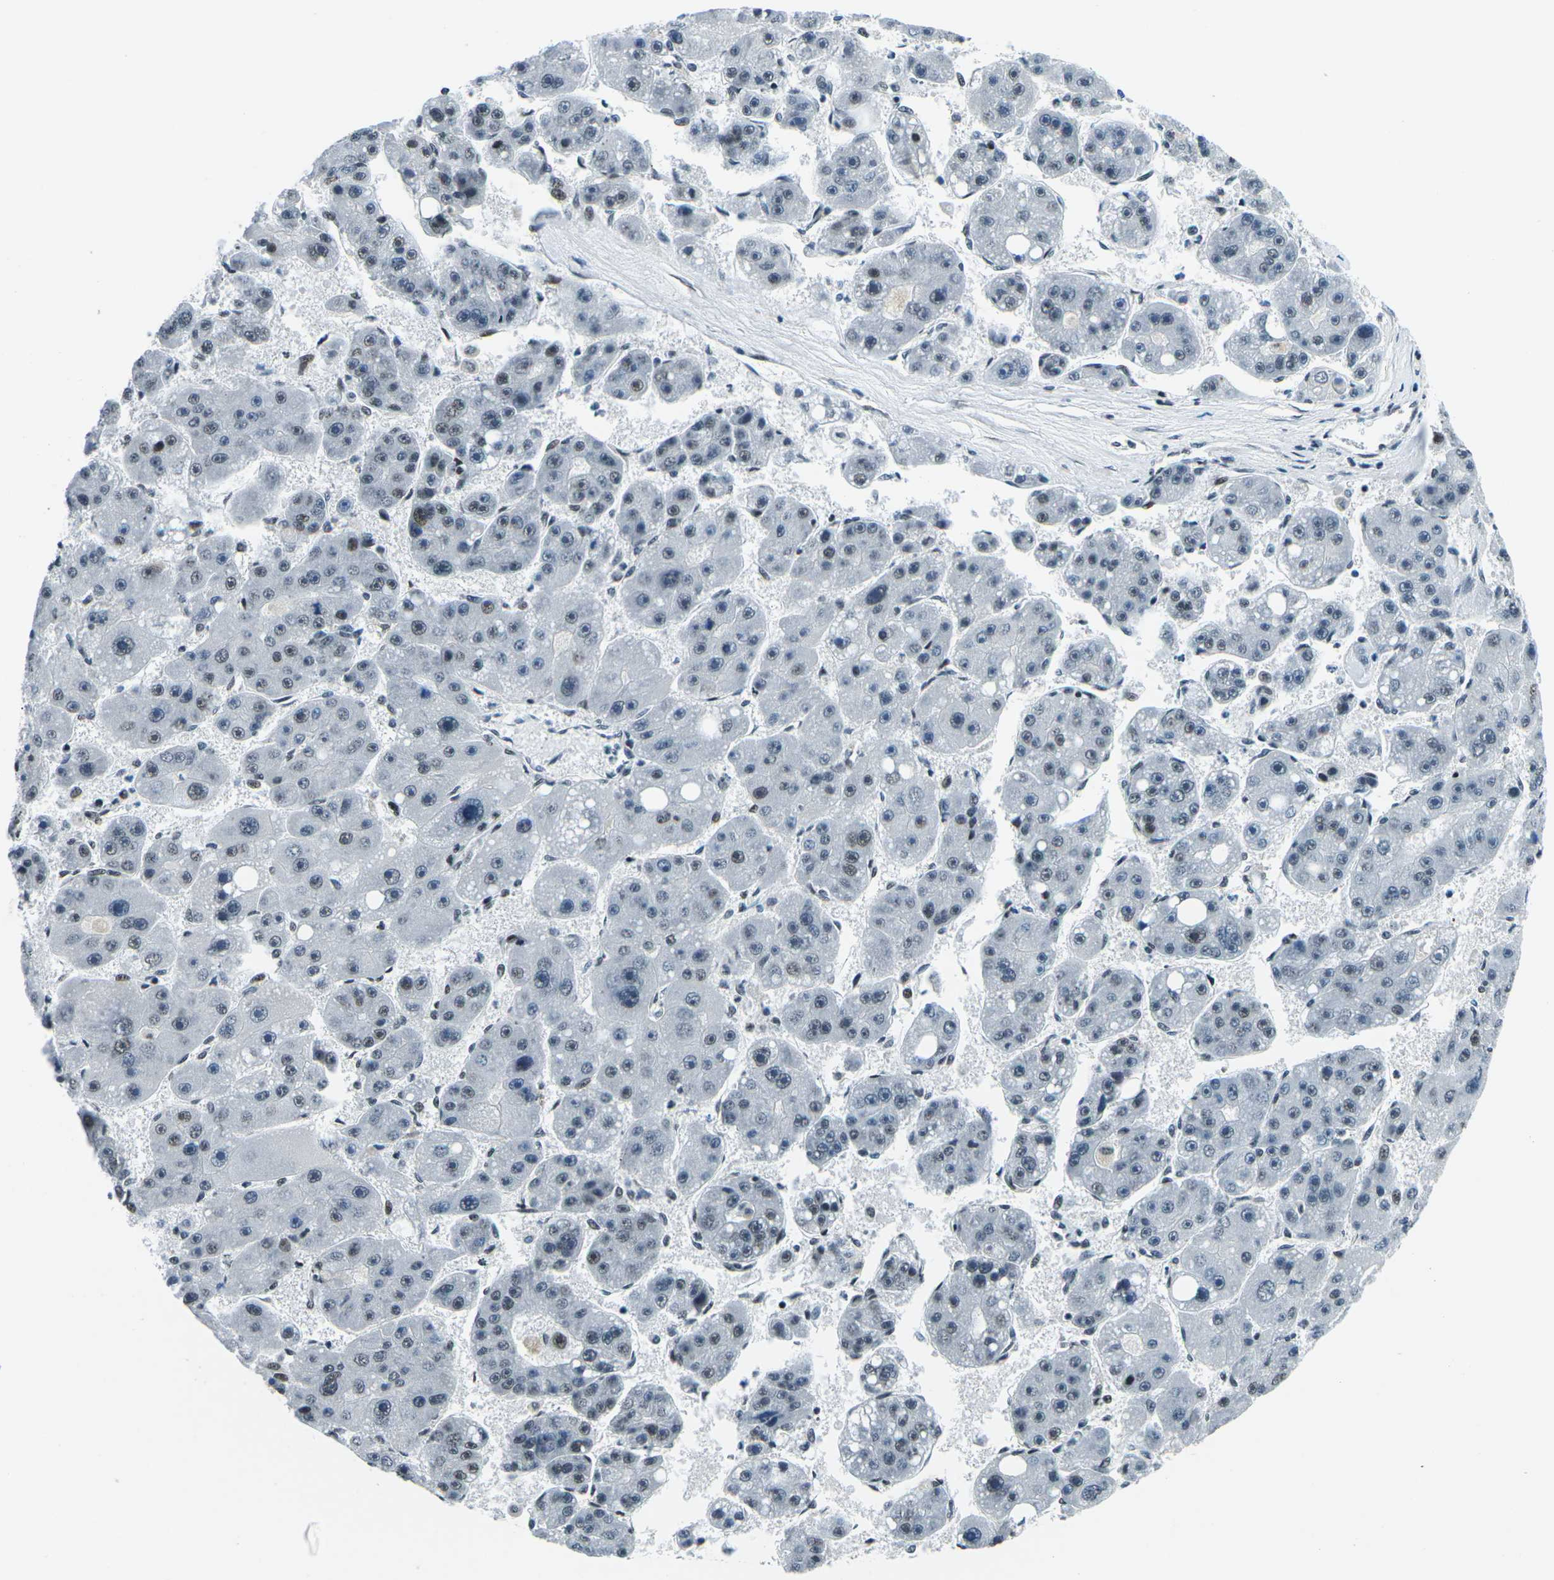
{"staining": {"intensity": "weak", "quantity": "25%-75%", "location": "nuclear"}, "tissue": "liver cancer", "cell_type": "Tumor cells", "image_type": "cancer", "snomed": [{"axis": "morphology", "description": "Carcinoma, Hepatocellular, NOS"}, {"axis": "topography", "description": "Liver"}], "caption": "The immunohistochemical stain highlights weak nuclear positivity in tumor cells of liver hepatocellular carcinoma tissue.", "gene": "RBL2", "patient": {"sex": "female", "age": 61}}